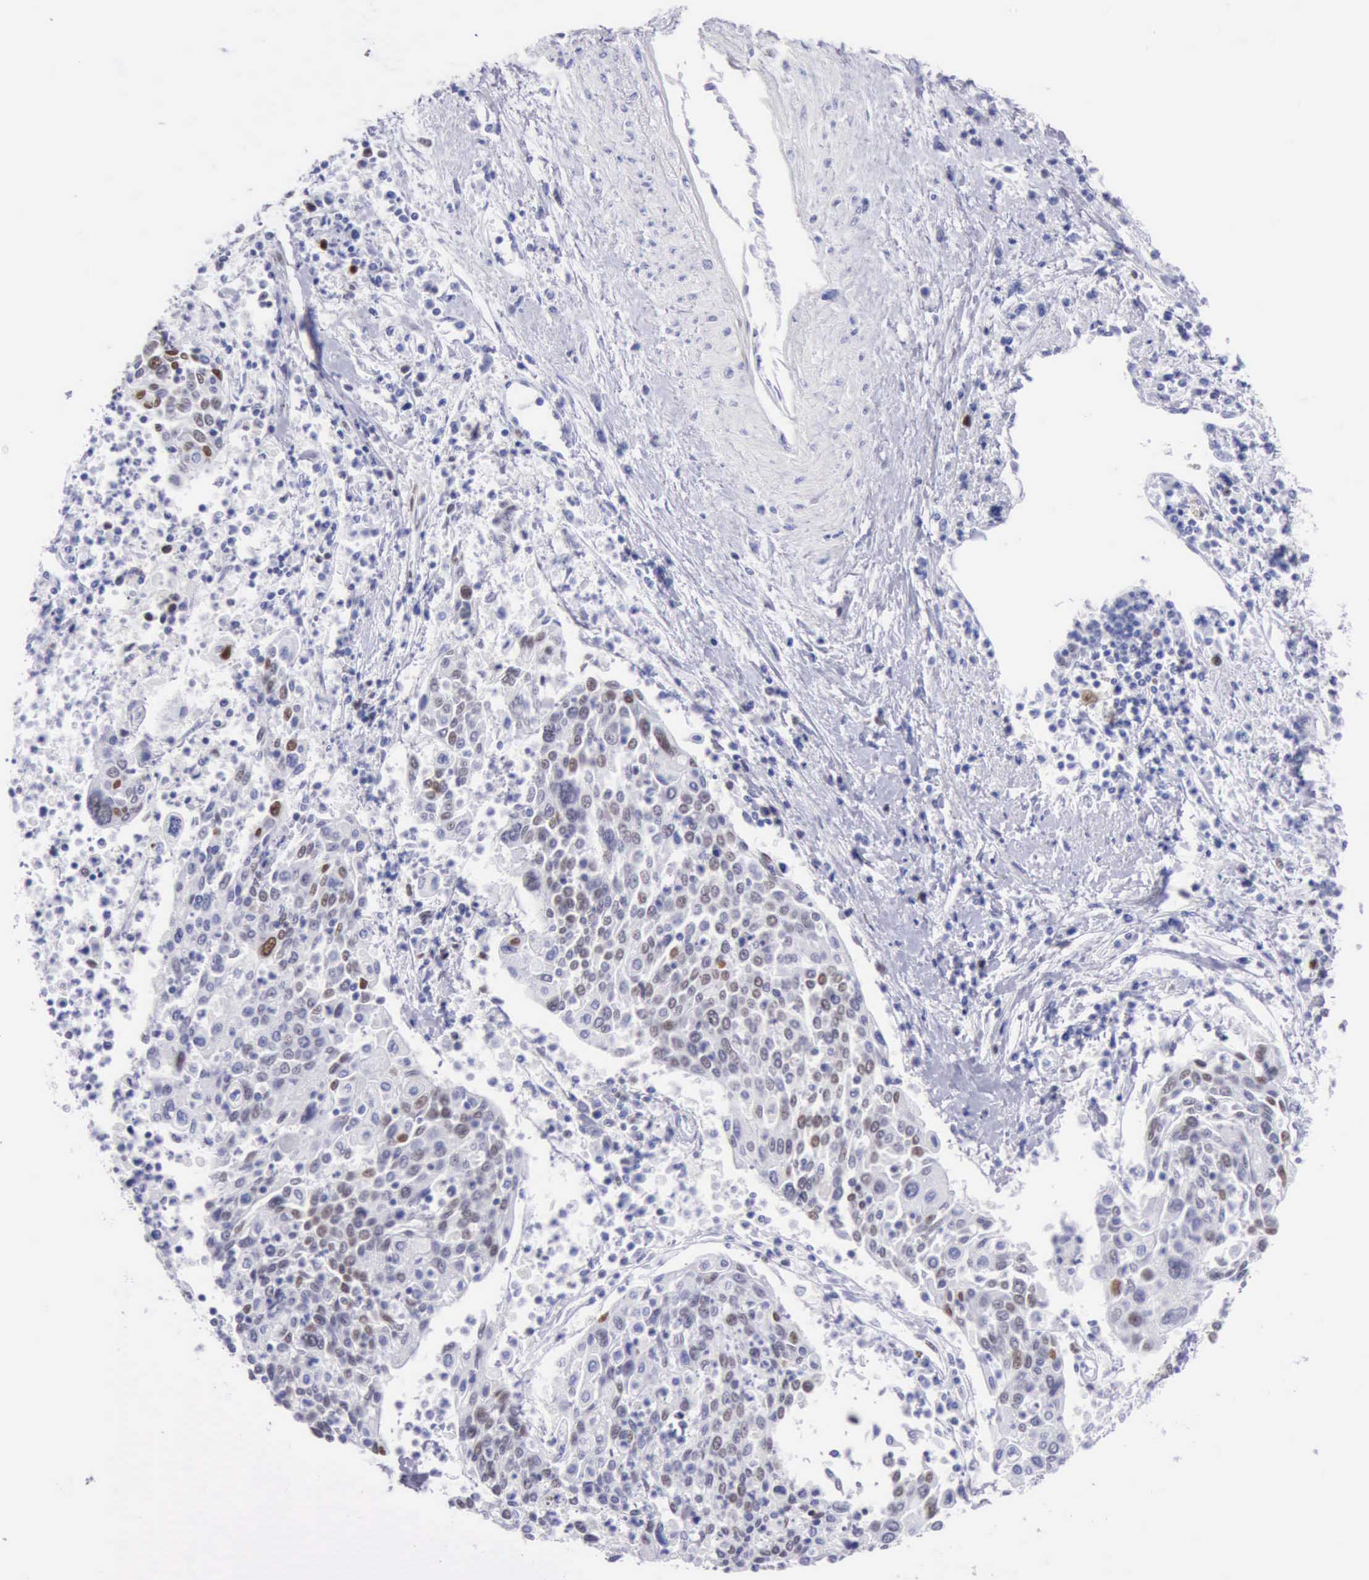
{"staining": {"intensity": "weak", "quantity": "25%-75%", "location": "nuclear"}, "tissue": "cervical cancer", "cell_type": "Tumor cells", "image_type": "cancer", "snomed": [{"axis": "morphology", "description": "Squamous cell carcinoma, NOS"}, {"axis": "topography", "description": "Cervix"}], "caption": "Squamous cell carcinoma (cervical) stained for a protein (brown) demonstrates weak nuclear positive expression in about 25%-75% of tumor cells.", "gene": "MCM2", "patient": {"sex": "female", "age": 40}}